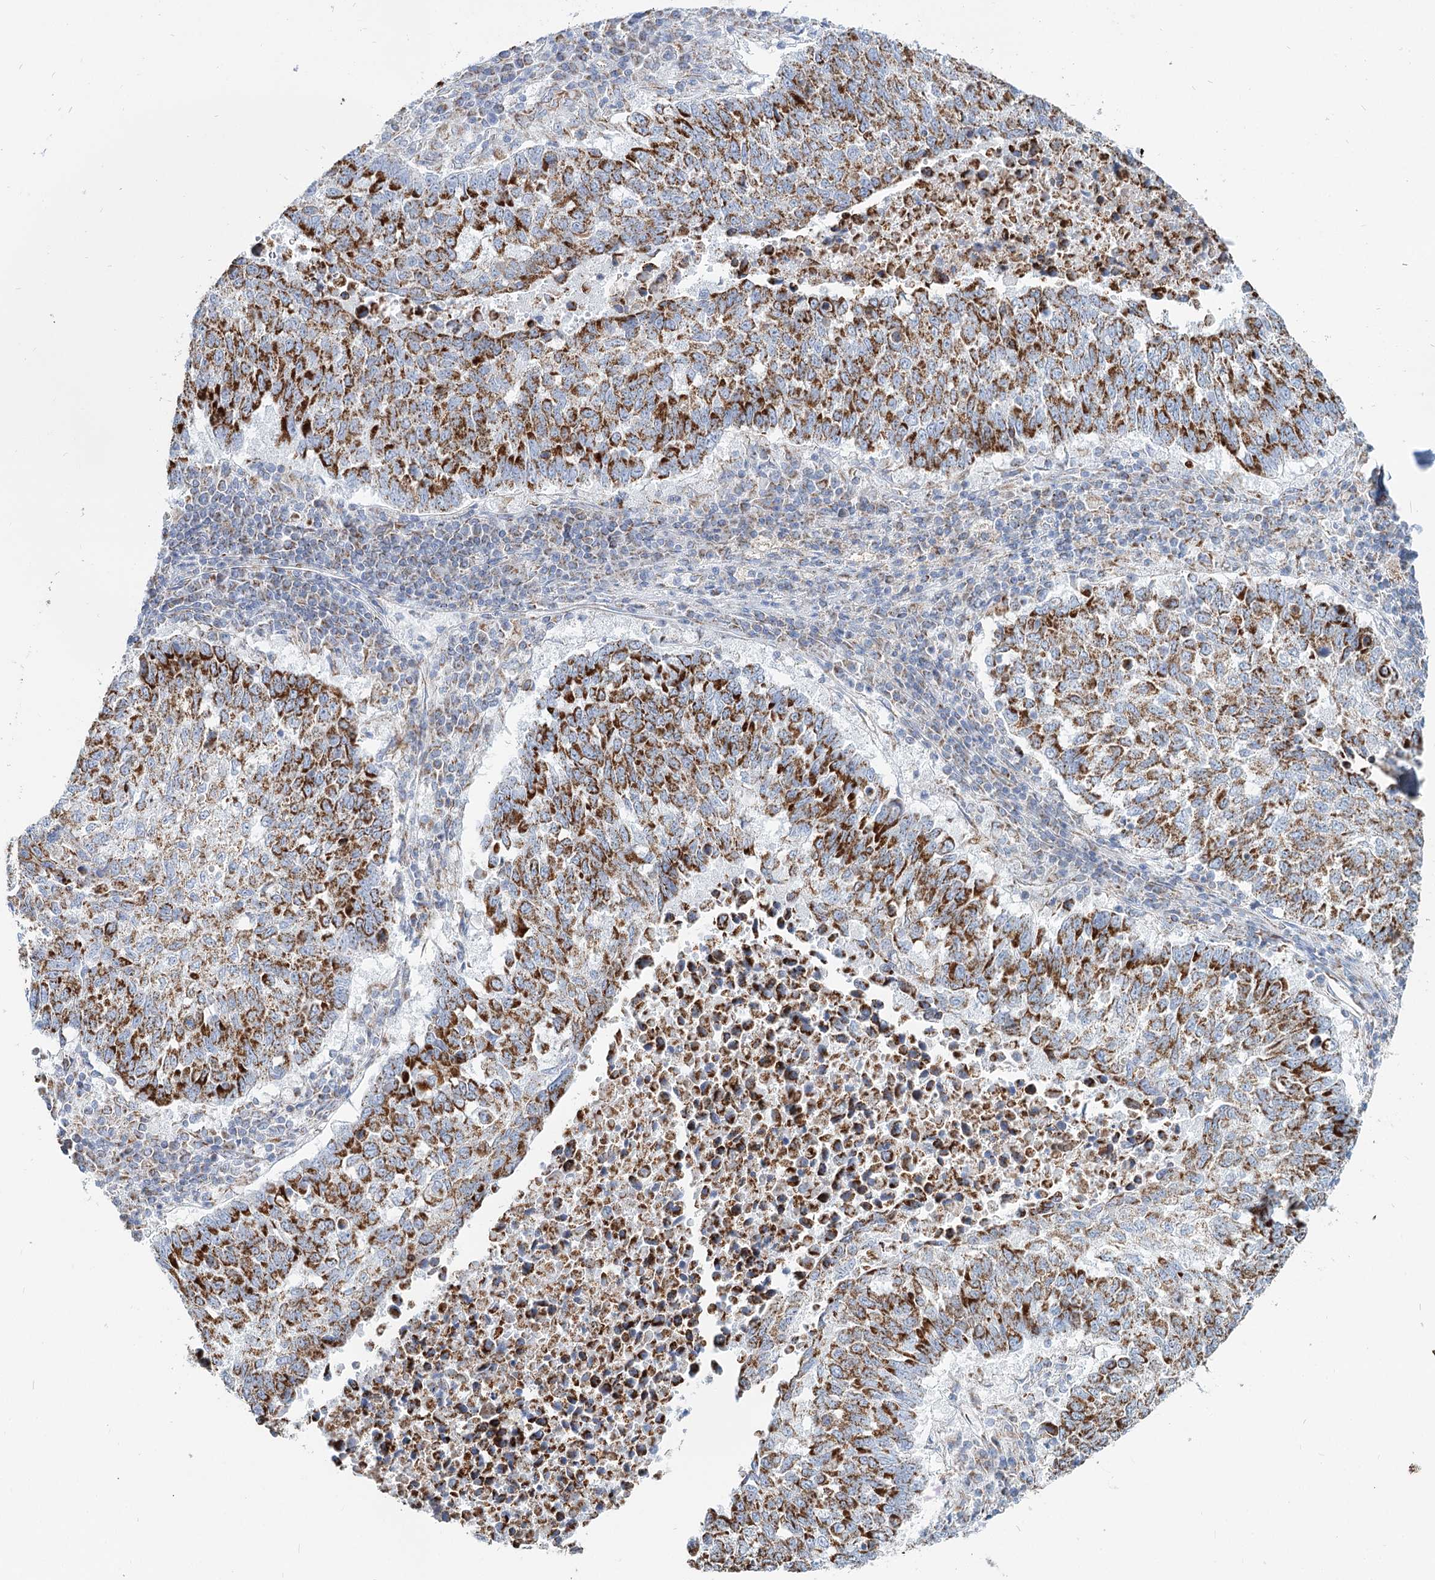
{"staining": {"intensity": "strong", "quantity": ">75%", "location": "cytoplasmic/membranous"}, "tissue": "lung cancer", "cell_type": "Tumor cells", "image_type": "cancer", "snomed": [{"axis": "morphology", "description": "Squamous cell carcinoma, NOS"}, {"axis": "topography", "description": "Lung"}], "caption": "A brown stain shows strong cytoplasmic/membranous staining of a protein in lung squamous cell carcinoma tumor cells.", "gene": "MCCC2", "patient": {"sex": "male", "age": 73}}